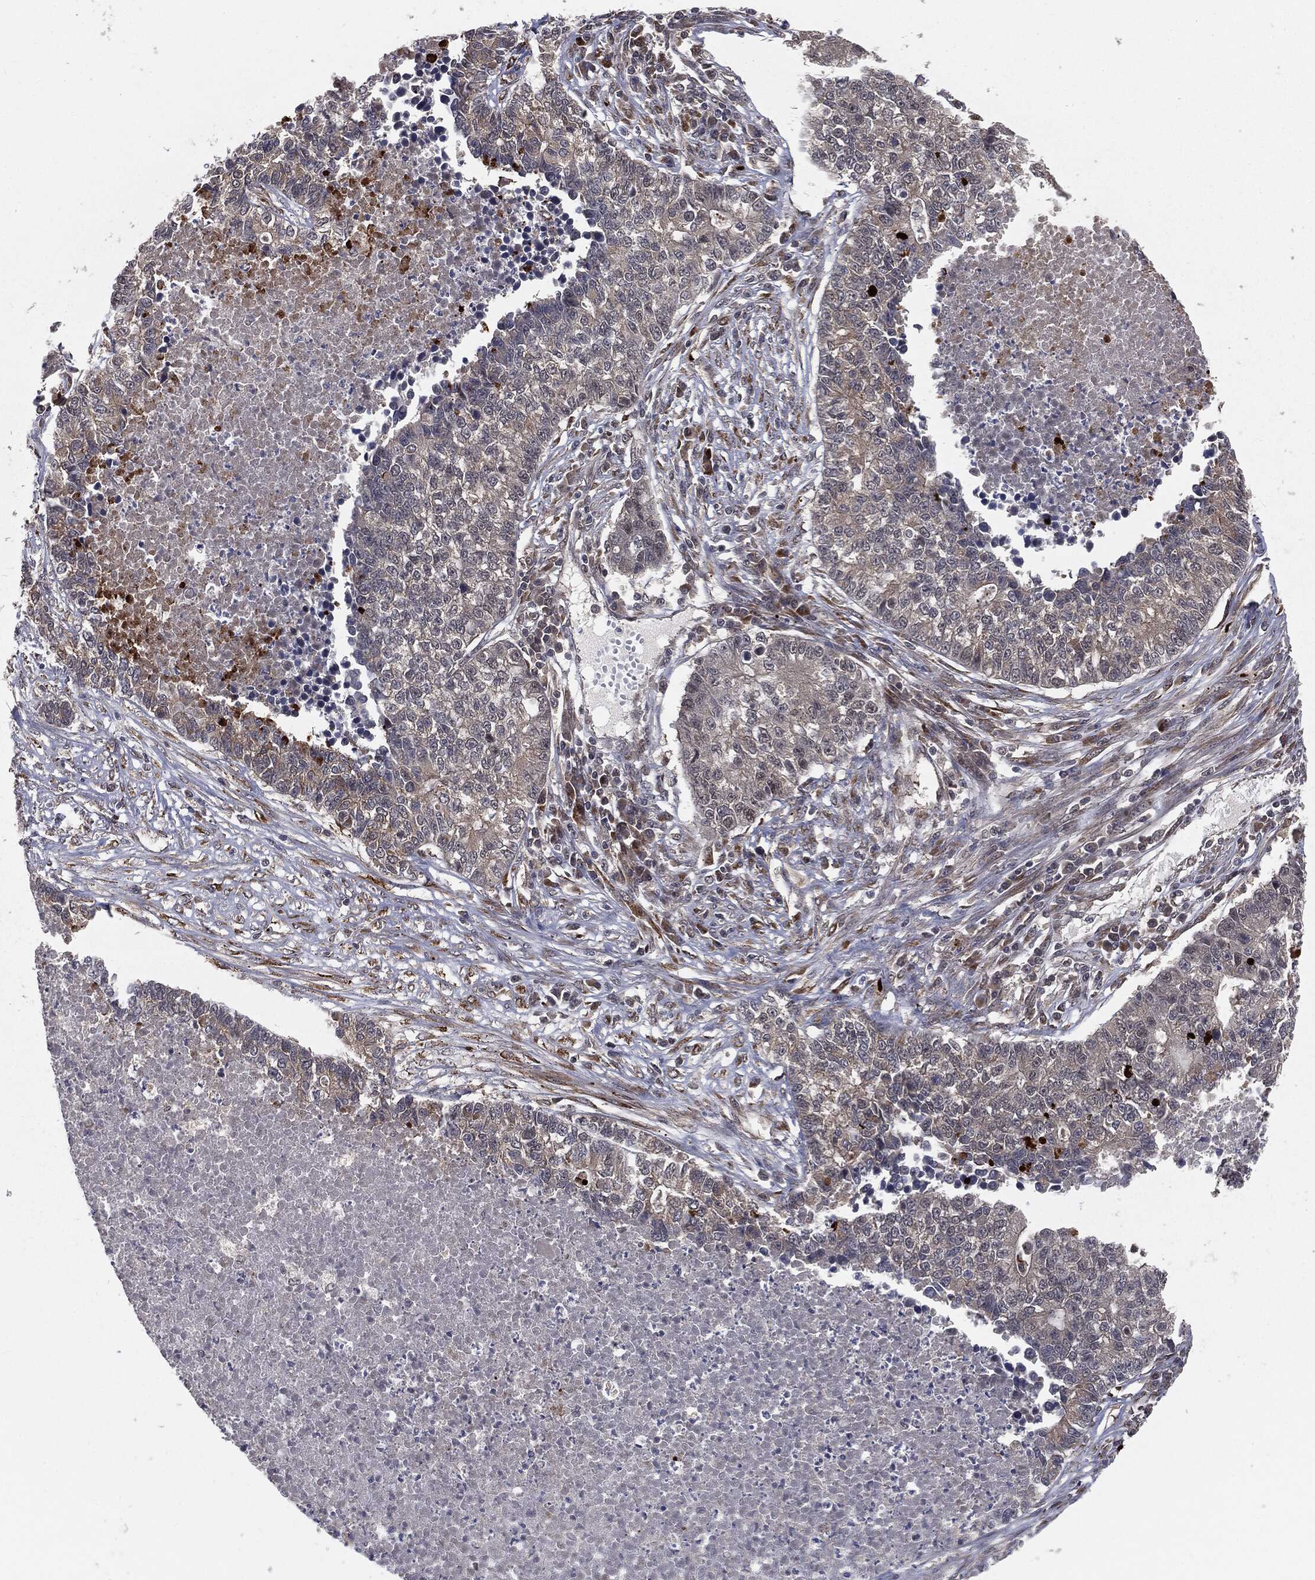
{"staining": {"intensity": "negative", "quantity": "none", "location": "none"}, "tissue": "lung cancer", "cell_type": "Tumor cells", "image_type": "cancer", "snomed": [{"axis": "morphology", "description": "Adenocarcinoma, NOS"}, {"axis": "topography", "description": "Lung"}], "caption": "Tumor cells are negative for brown protein staining in lung cancer.", "gene": "FBXO7", "patient": {"sex": "male", "age": 57}}